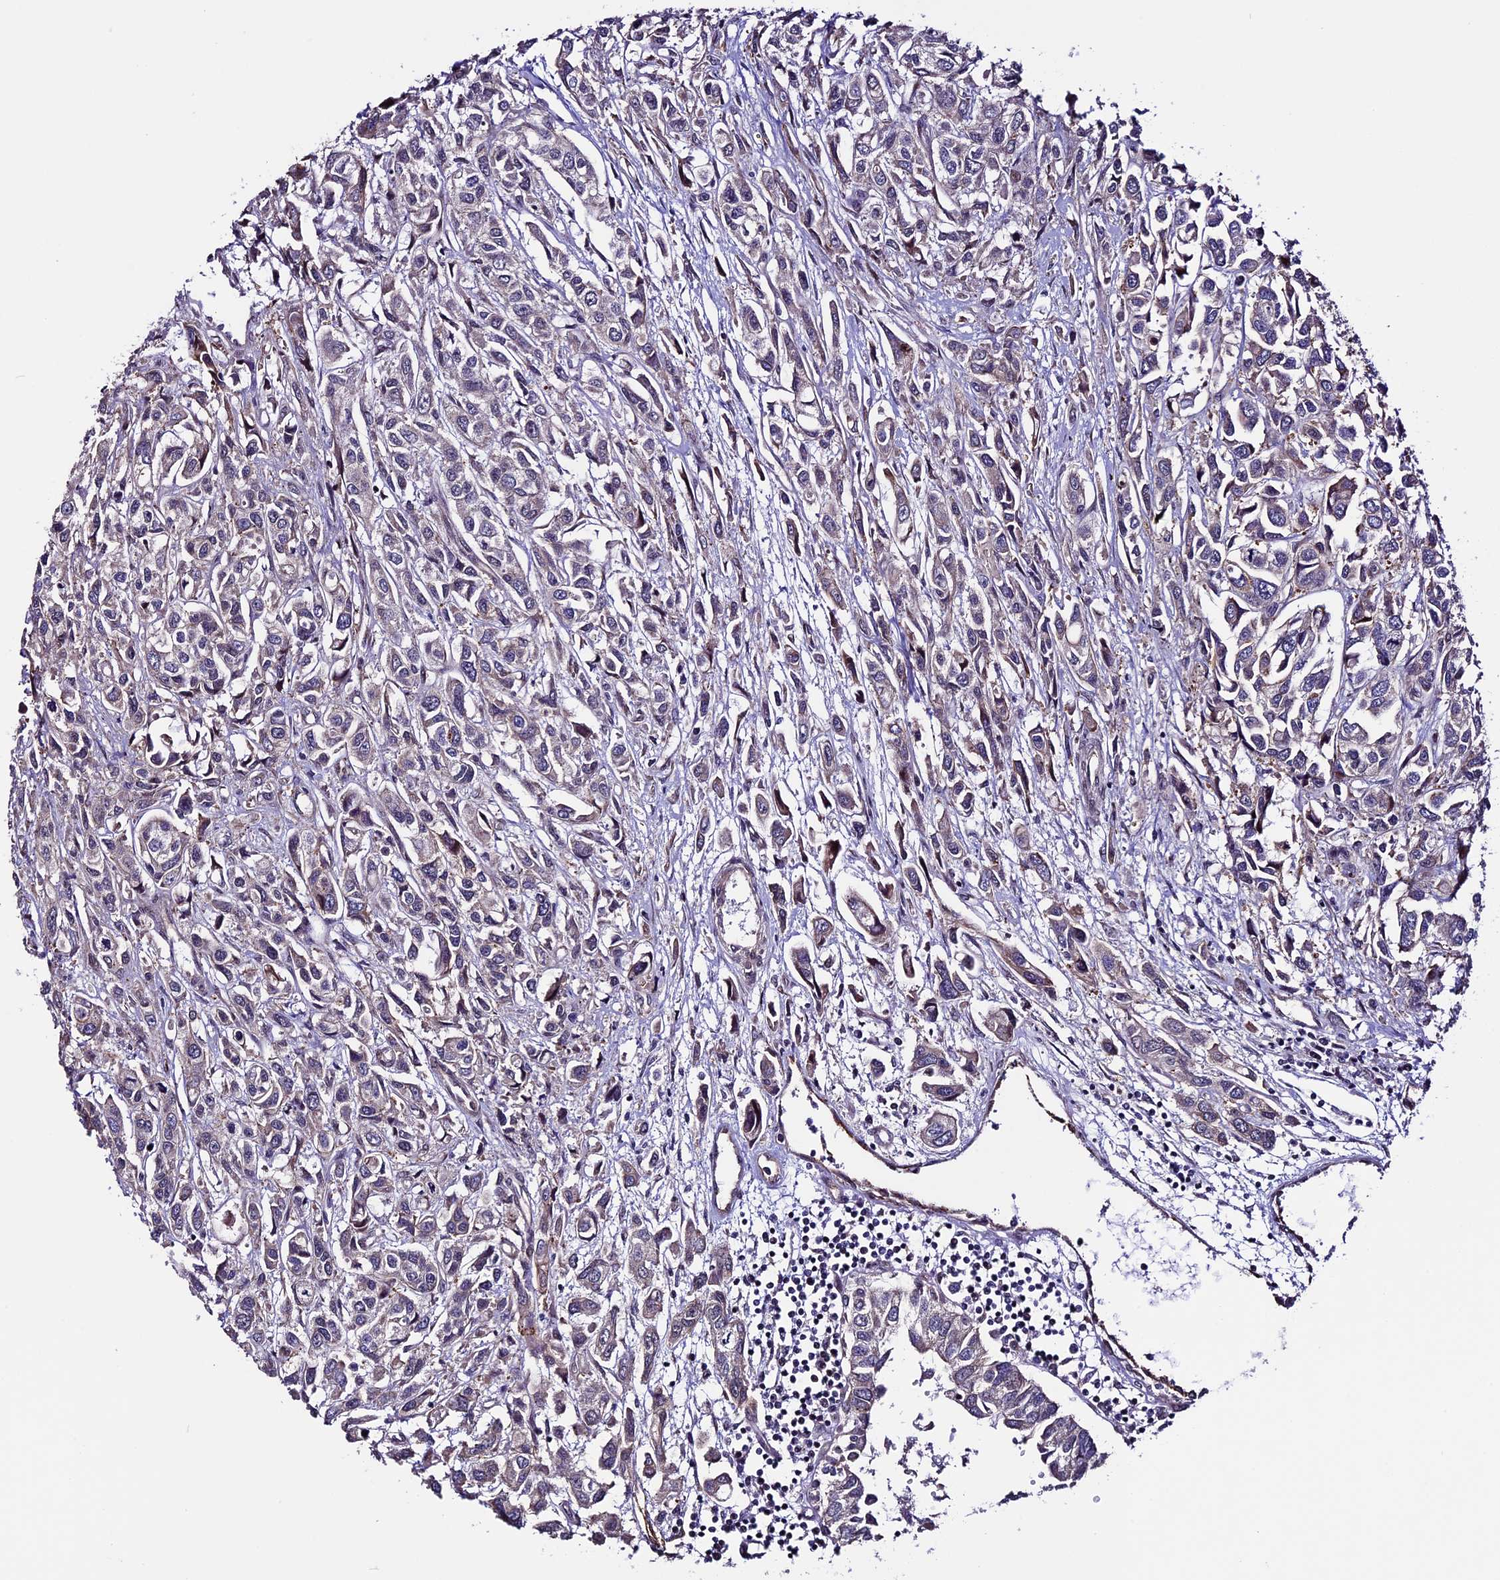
{"staining": {"intensity": "weak", "quantity": "25%-75%", "location": "cytoplasmic/membranous"}, "tissue": "urothelial cancer", "cell_type": "Tumor cells", "image_type": "cancer", "snomed": [{"axis": "morphology", "description": "Urothelial carcinoma, High grade"}, {"axis": "topography", "description": "Urinary bladder"}], "caption": "Human urothelial cancer stained with a protein marker reveals weak staining in tumor cells.", "gene": "TMEM171", "patient": {"sex": "male", "age": 67}}